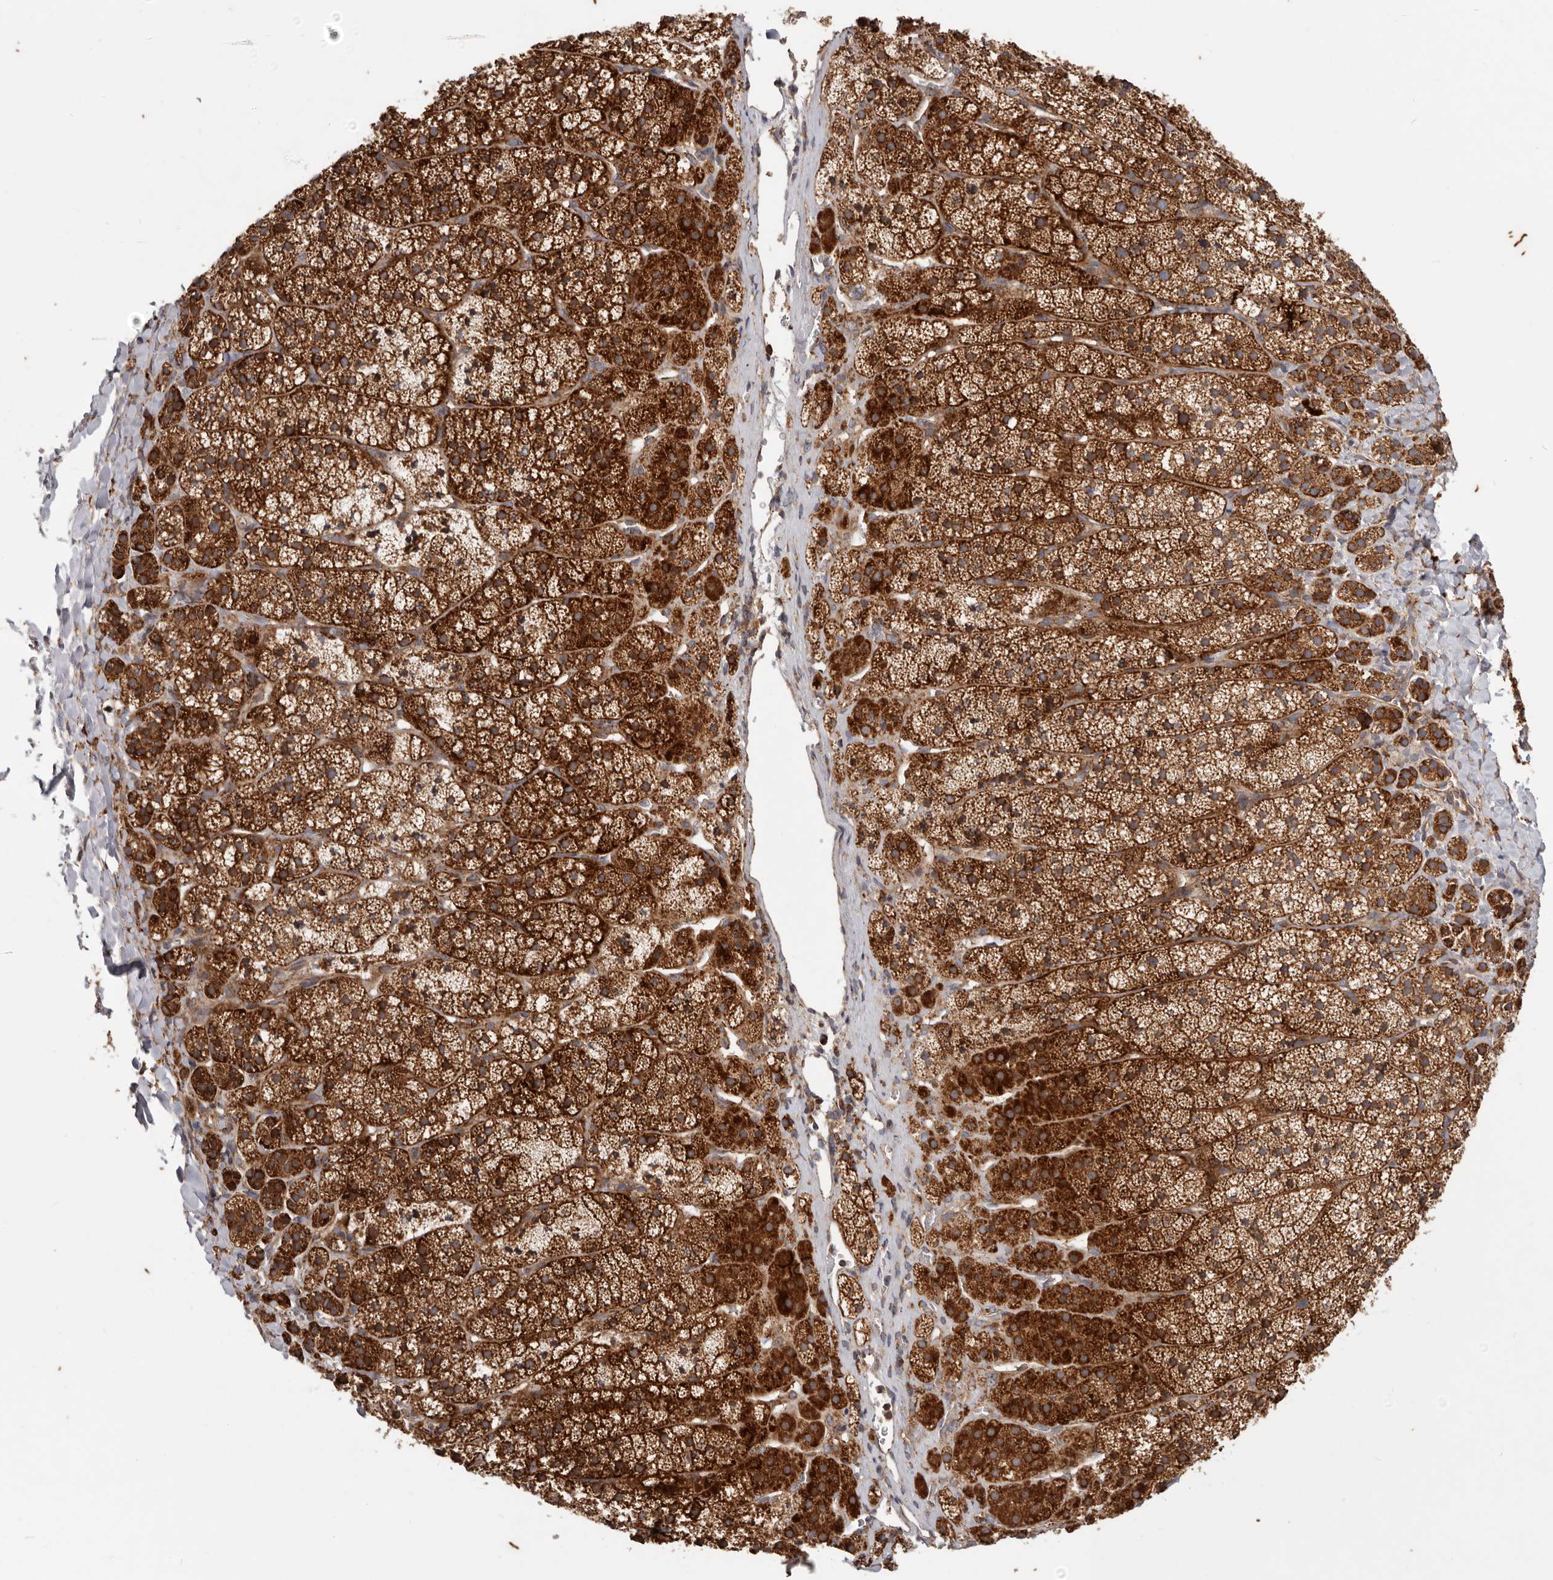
{"staining": {"intensity": "strong", "quantity": ">75%", "location": "cytoplasmic/membranous"}, "tissue": "adrenal gland", "cell_type": "Glandular cells", "image_type": "normal", "snomed": [{"axis": "morphology", "description": "Normal tissue, NOS"}, {"axis": "topography", "description": "Adrenal gland"}], "caption": "High-power microscopy captured an immunohistochemistry (IHC) image of normal adrenal gland, revealing strong cytoplasmic/membranous staining in approximately >75% of glandular cells. The staining was performed using DAB (3,3'-diaminobenzidine) to visualize the protein expression in brown, while the nuclei were stained in blue with hematoxylin (Magnification: 20x).", "gene": "MRPS10", "patient": {"sex": "female", "age": 44}}